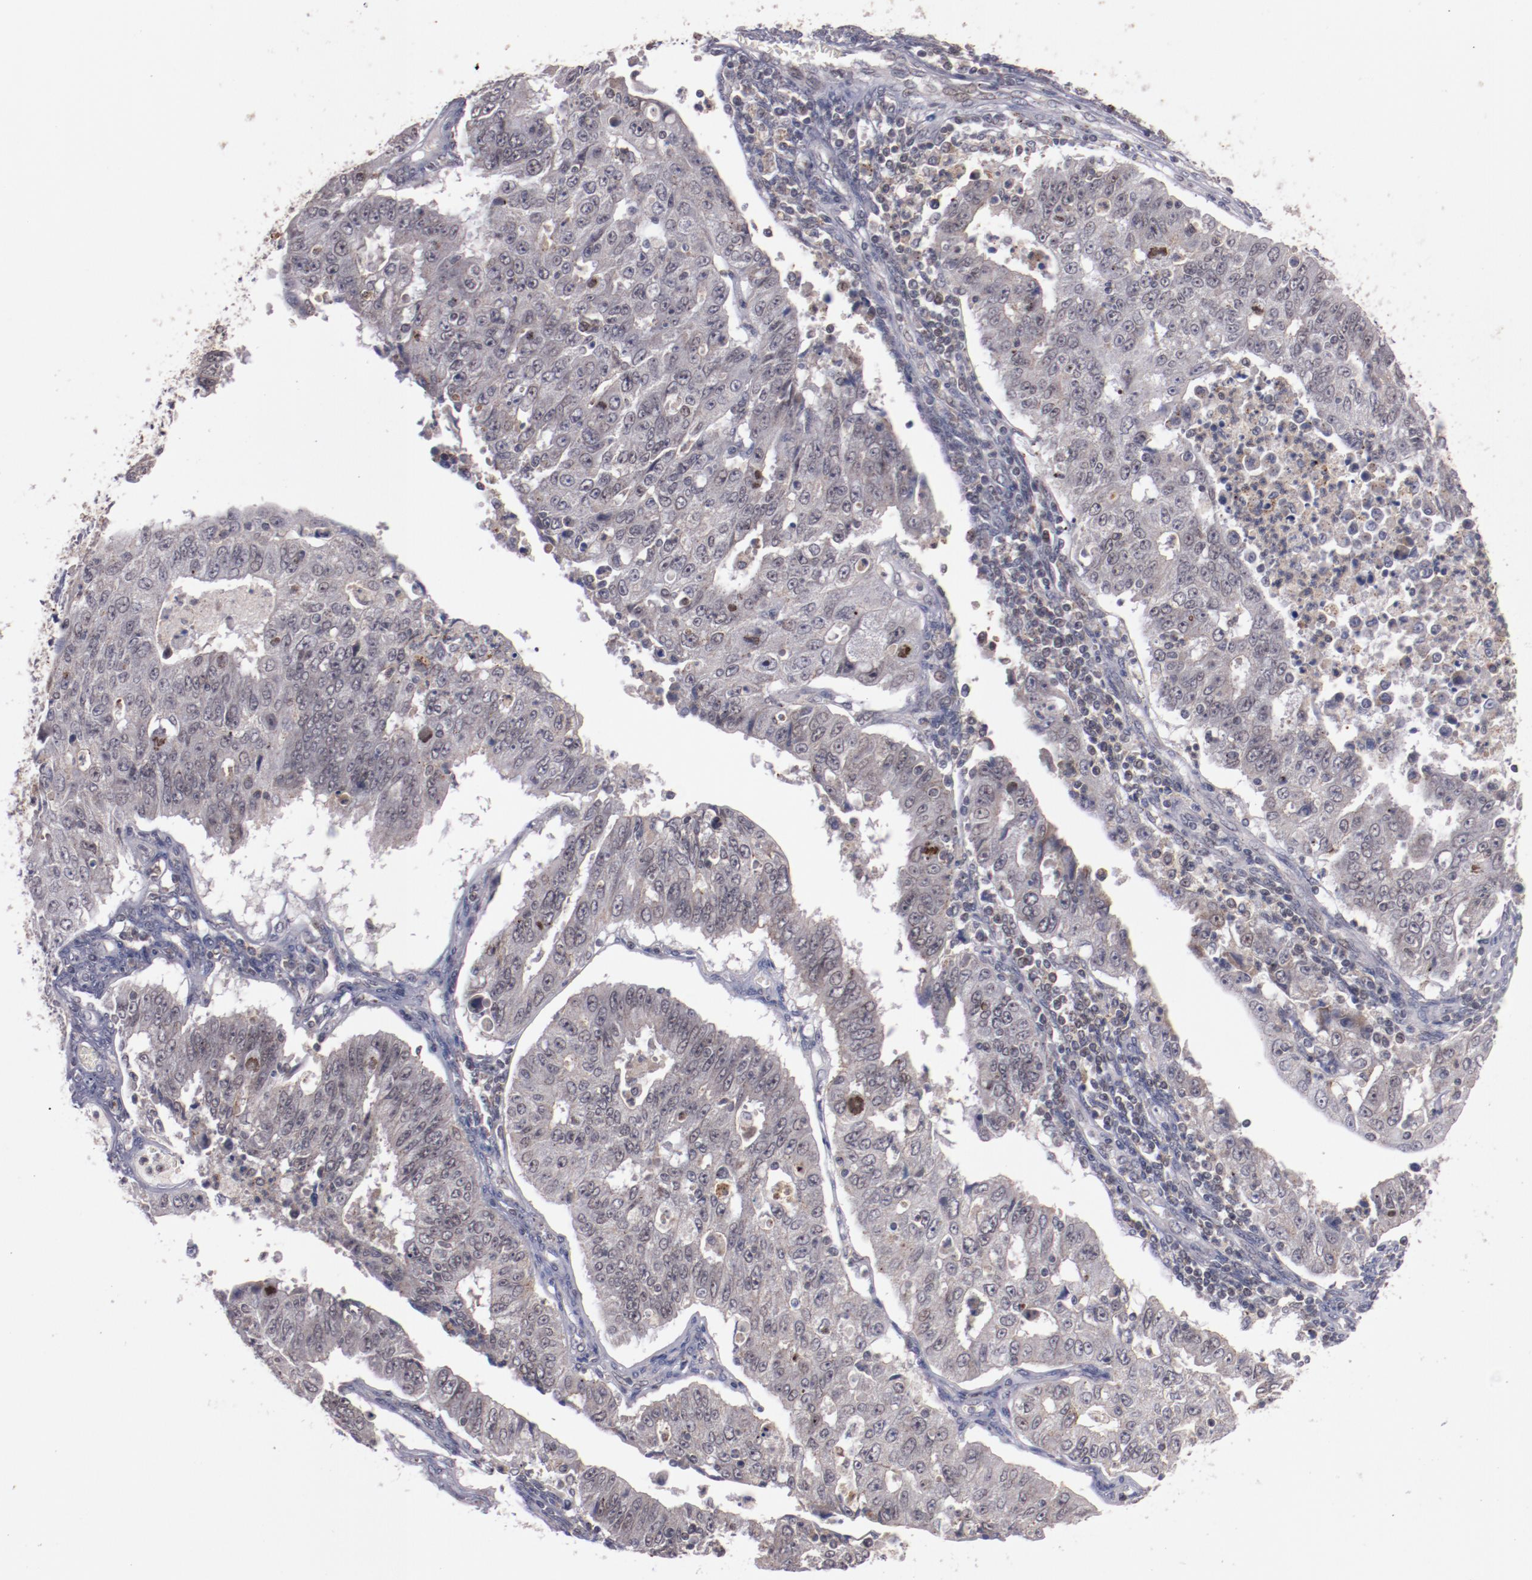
{"staining": {"intensity": "weak", "quantity": ">75%", "location": "cytoplasmic/membranous"}, "tissue": "endometrial cancer", "cell_type": "Tumor cells", "image_type": "cancer", "snomed": [{"axis": "morphology", "description": "Adenocarcinoma, NOS"}, {"axis": "topography", "description": "Endometrium"}], "caption": "IHC (DAB (3,3'-diaminobenzidine)) staining of endometrial cancer displays weak cytoplasmic/membranous protein positivity in about >75% of tumor cells.", "gene": "SYP", "patient": {"sex": "female", "age": 42}}